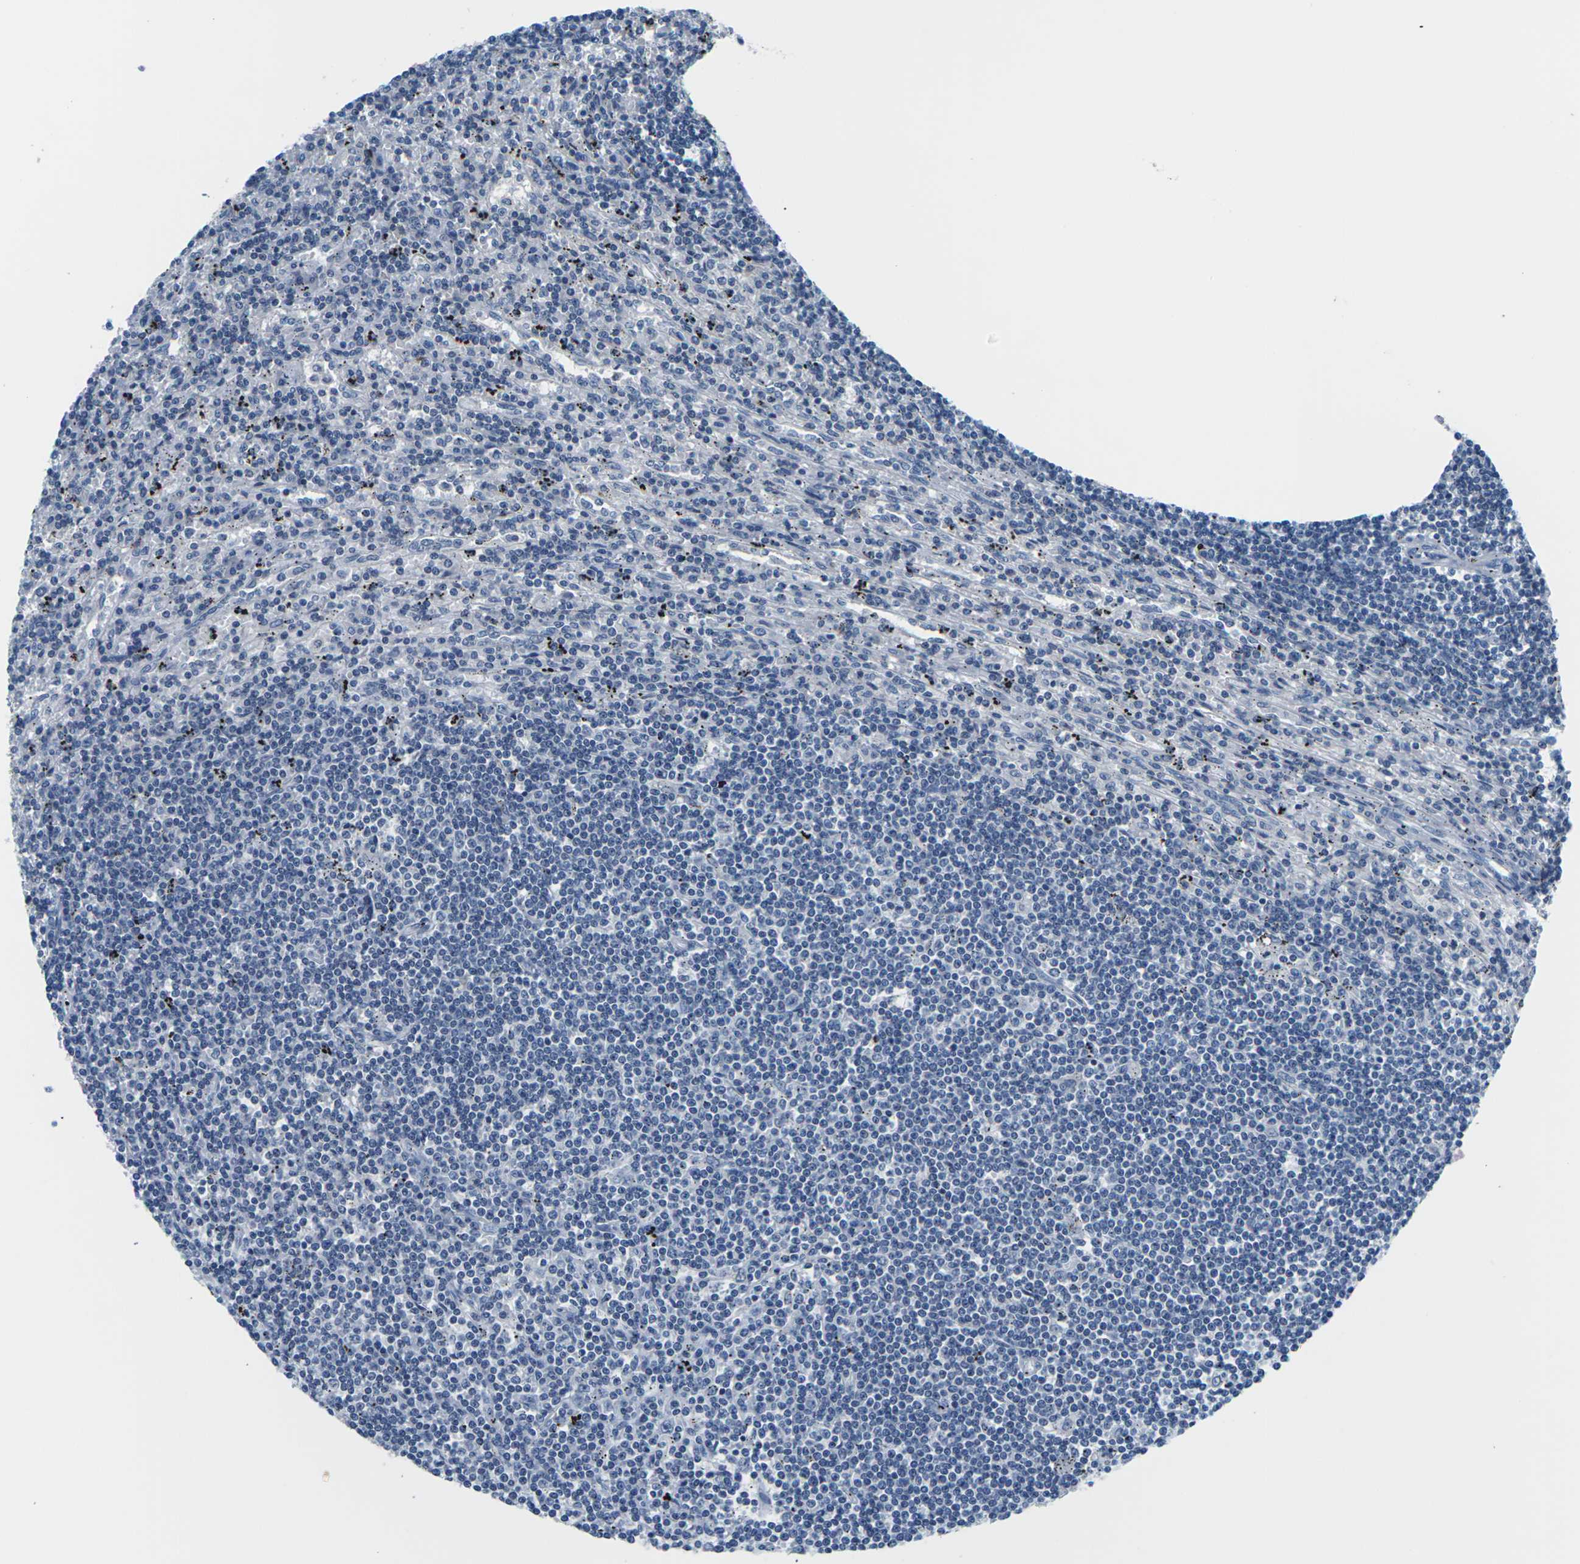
{"staining": {"intensity": "negative", "quantity": "none", "location": "none"}, "tissue": "lymphoma", "cell_type": "Tumor cells", "image_type": "cancer", "snomed": [{"axis": "morphology", "description": "Malignant lymphoma, non-Hodgkin's type, Low grade"}, {"axis": "topography", "description": "Spleen"}], "caption": "Protein analysis of lymphoma reveals no significant expression in tumor cells.", "gene": "UMOD", "patient": {"sex": "male", "age": 76}}